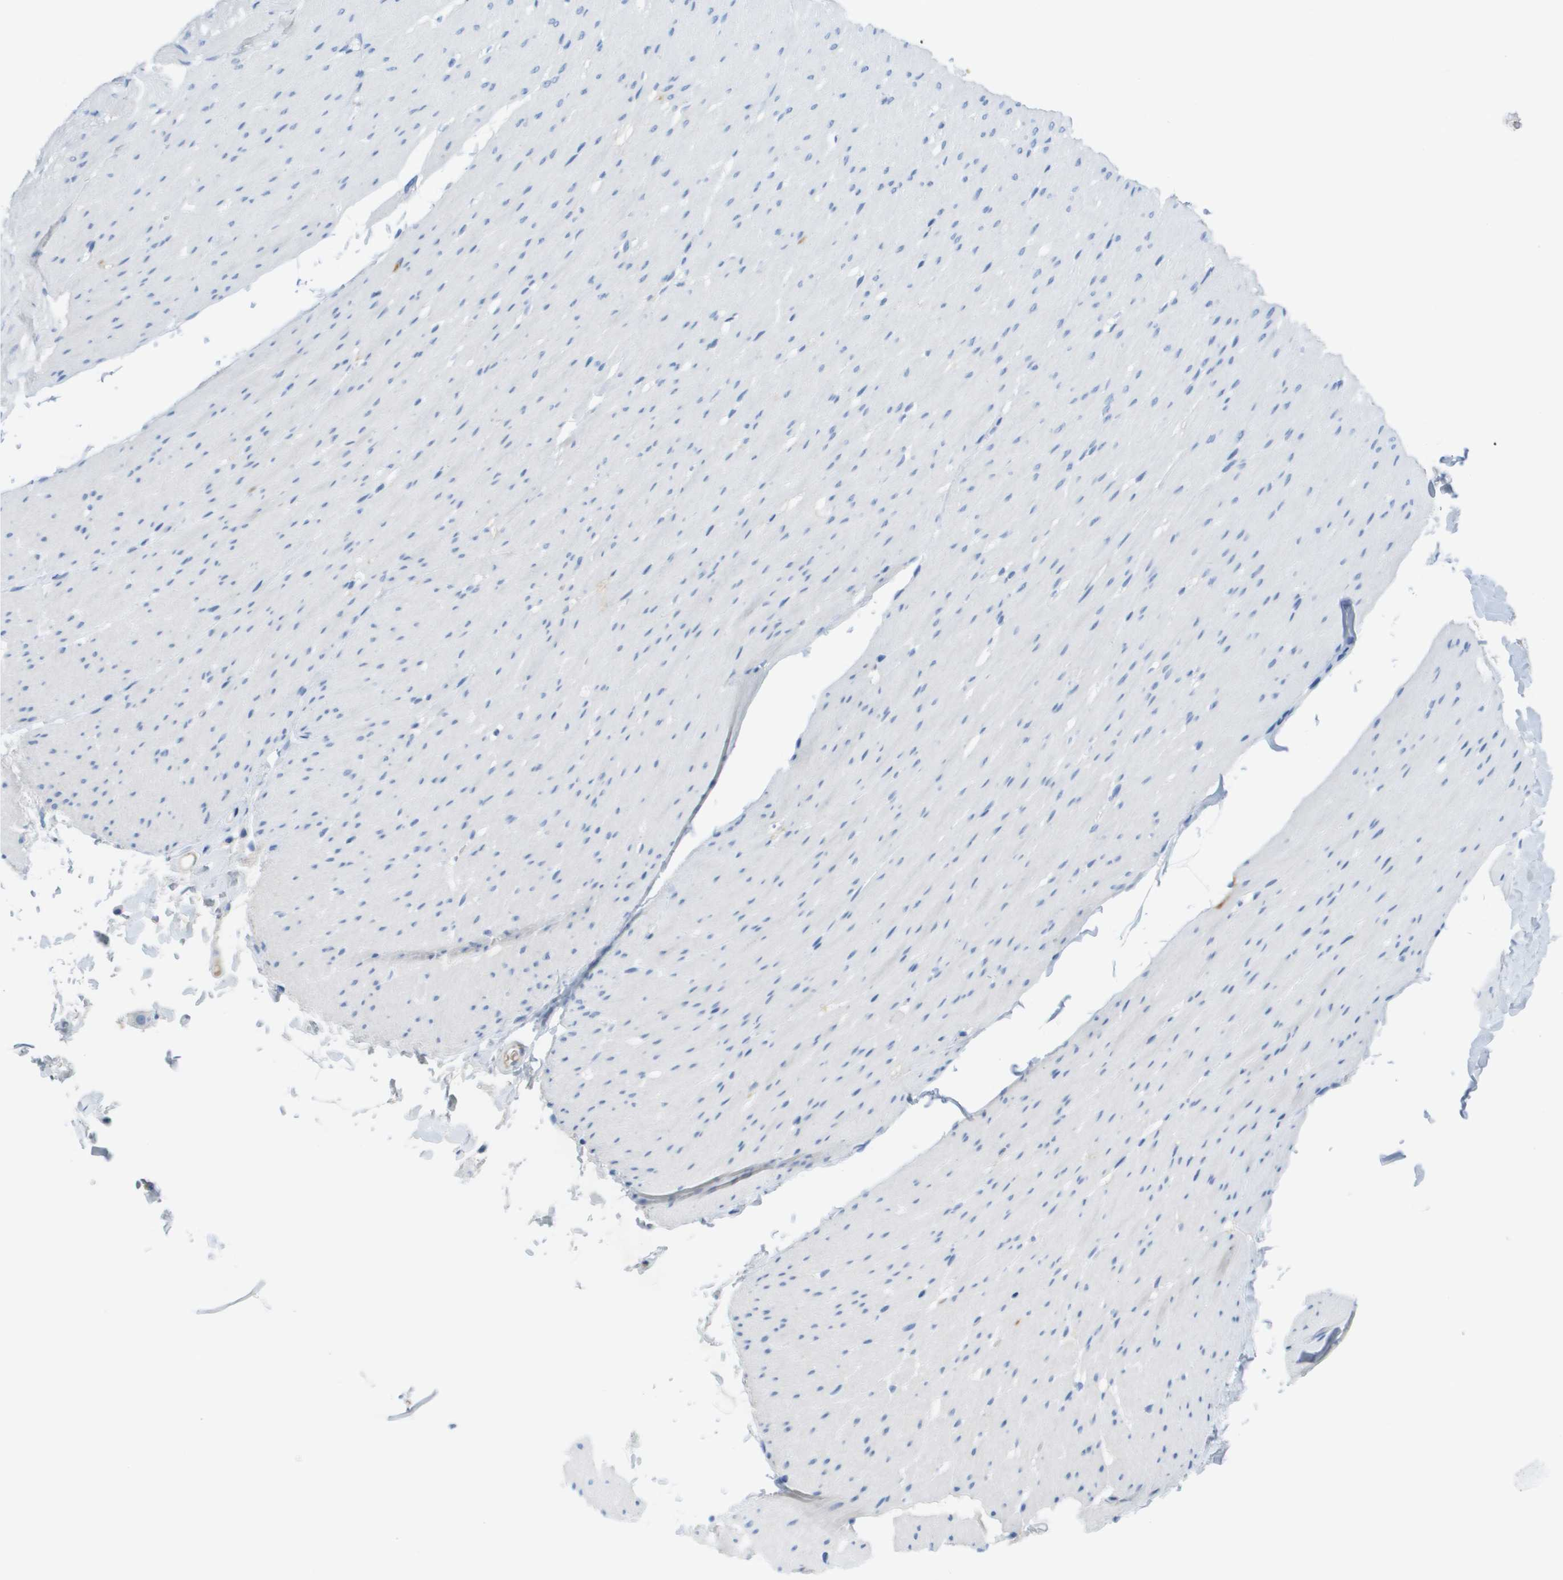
{"staining": {"intensity": "negative", "quantity": "none", "location": "none"}, "tissue": "smooth muscle", "cell_type": "Smooth muscle cells", "image_type": "normal", "snomed": [{"axis": "morphology", "description": "Normal tissue, NOS"}, {"axis": "topography", "description": "Smooth muscle"}, {"axis": "topography", "description": "Colon"}], "caption": "Smooth muscle cells show no significant protein expression in unremarkable smooth muscle.", "gene": "GPR18", "patient": {"sex": "male", "age": 67}}